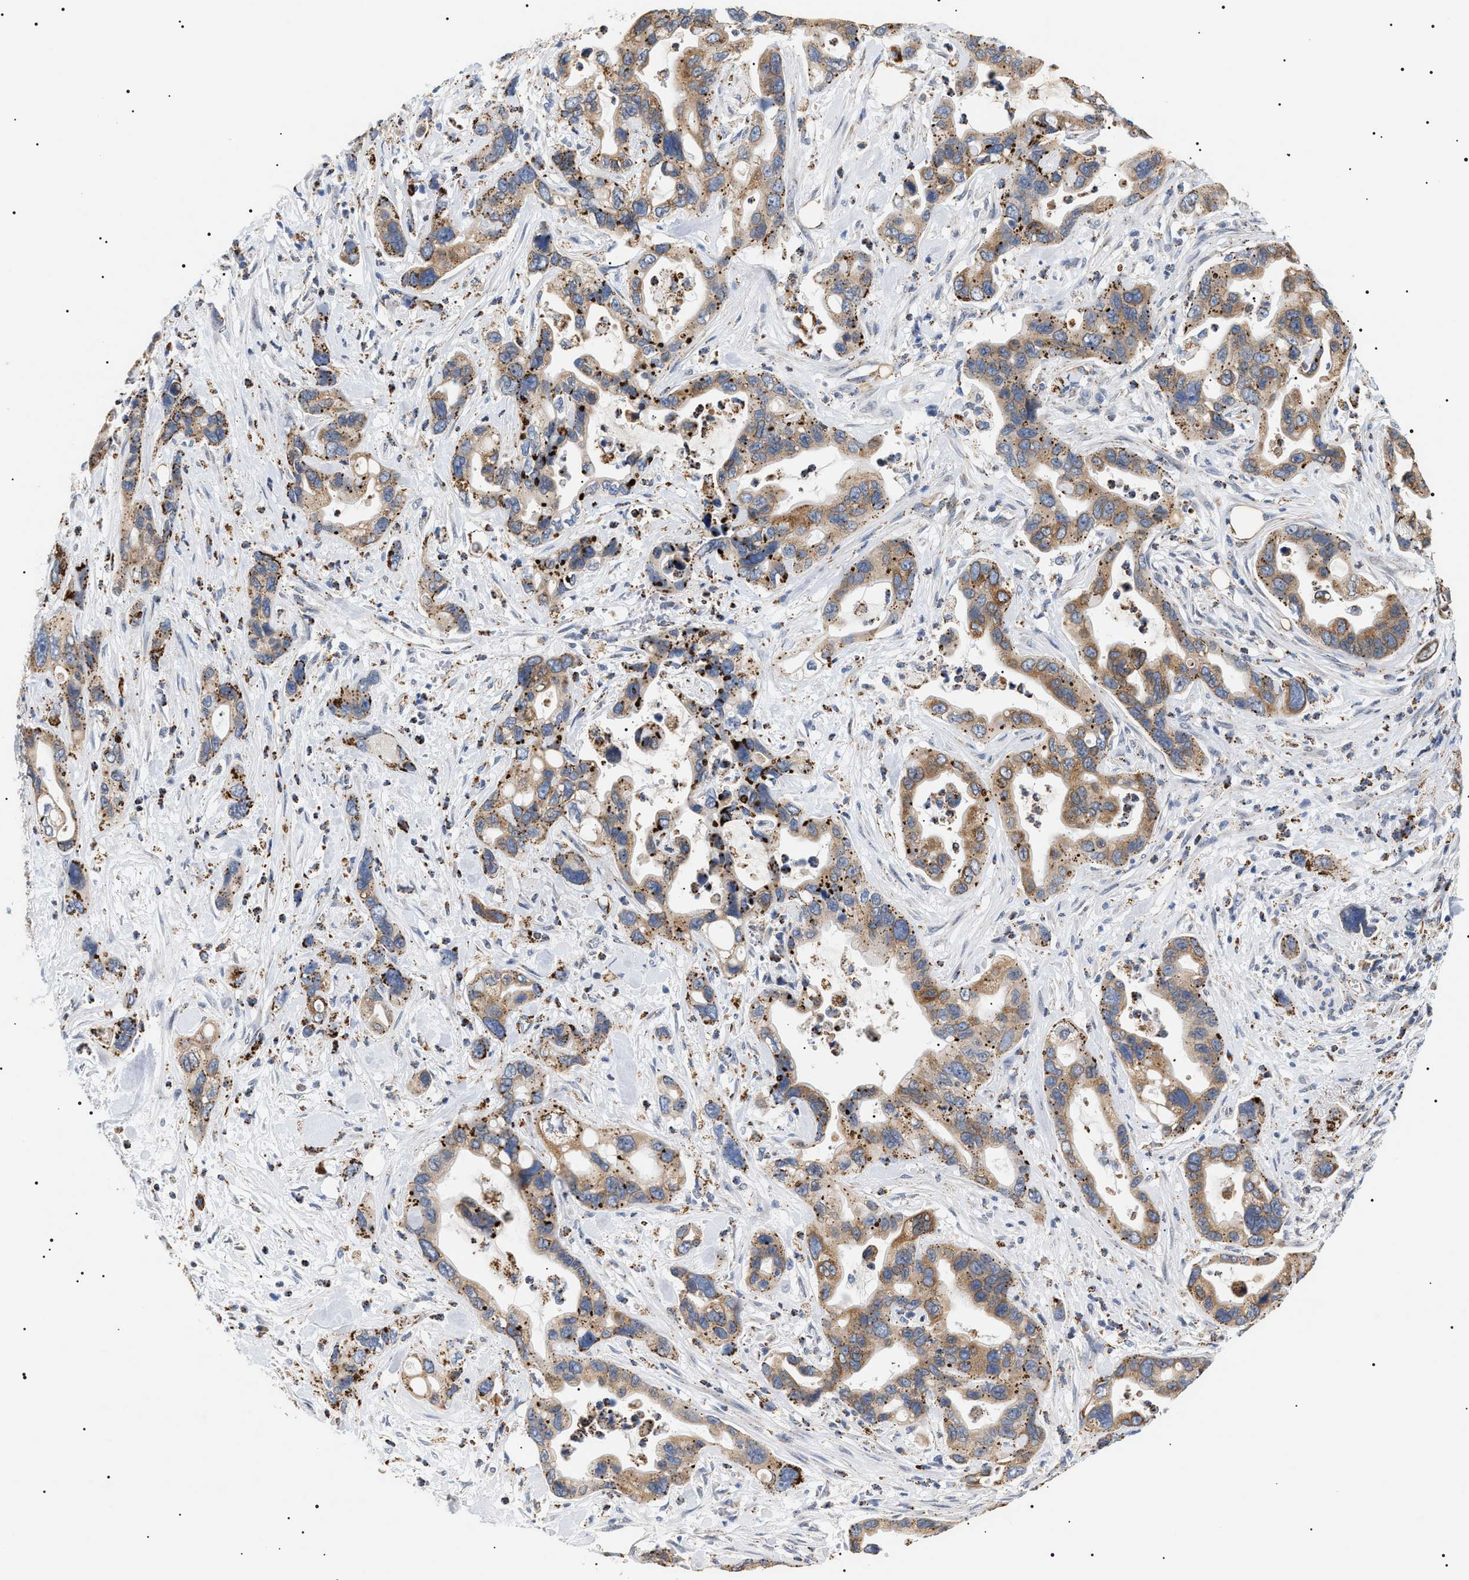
{"staining": {"intensity": "moderate", "quantity": ">75%", "location": "cytoplasmic/membranous"}, "tissue": "pancreatic cancer", "cell_type": "Tumor cells", "image_type": "cancer", "snomed": [{"axis": "morphology", "description": "Adenocarcinoma, NOS"}, {"axis": "topography", "description": "Pancreas"}], "caption": "Adenocarcinoma (pancreatic) tissue shows moderate cytoplasmic/membranous positivity in approximately >75% of tumor cells, visualized by immunohistochemistry.", "gene": "HSD17B11", "patient": {"sex": "female", "age": 70}}